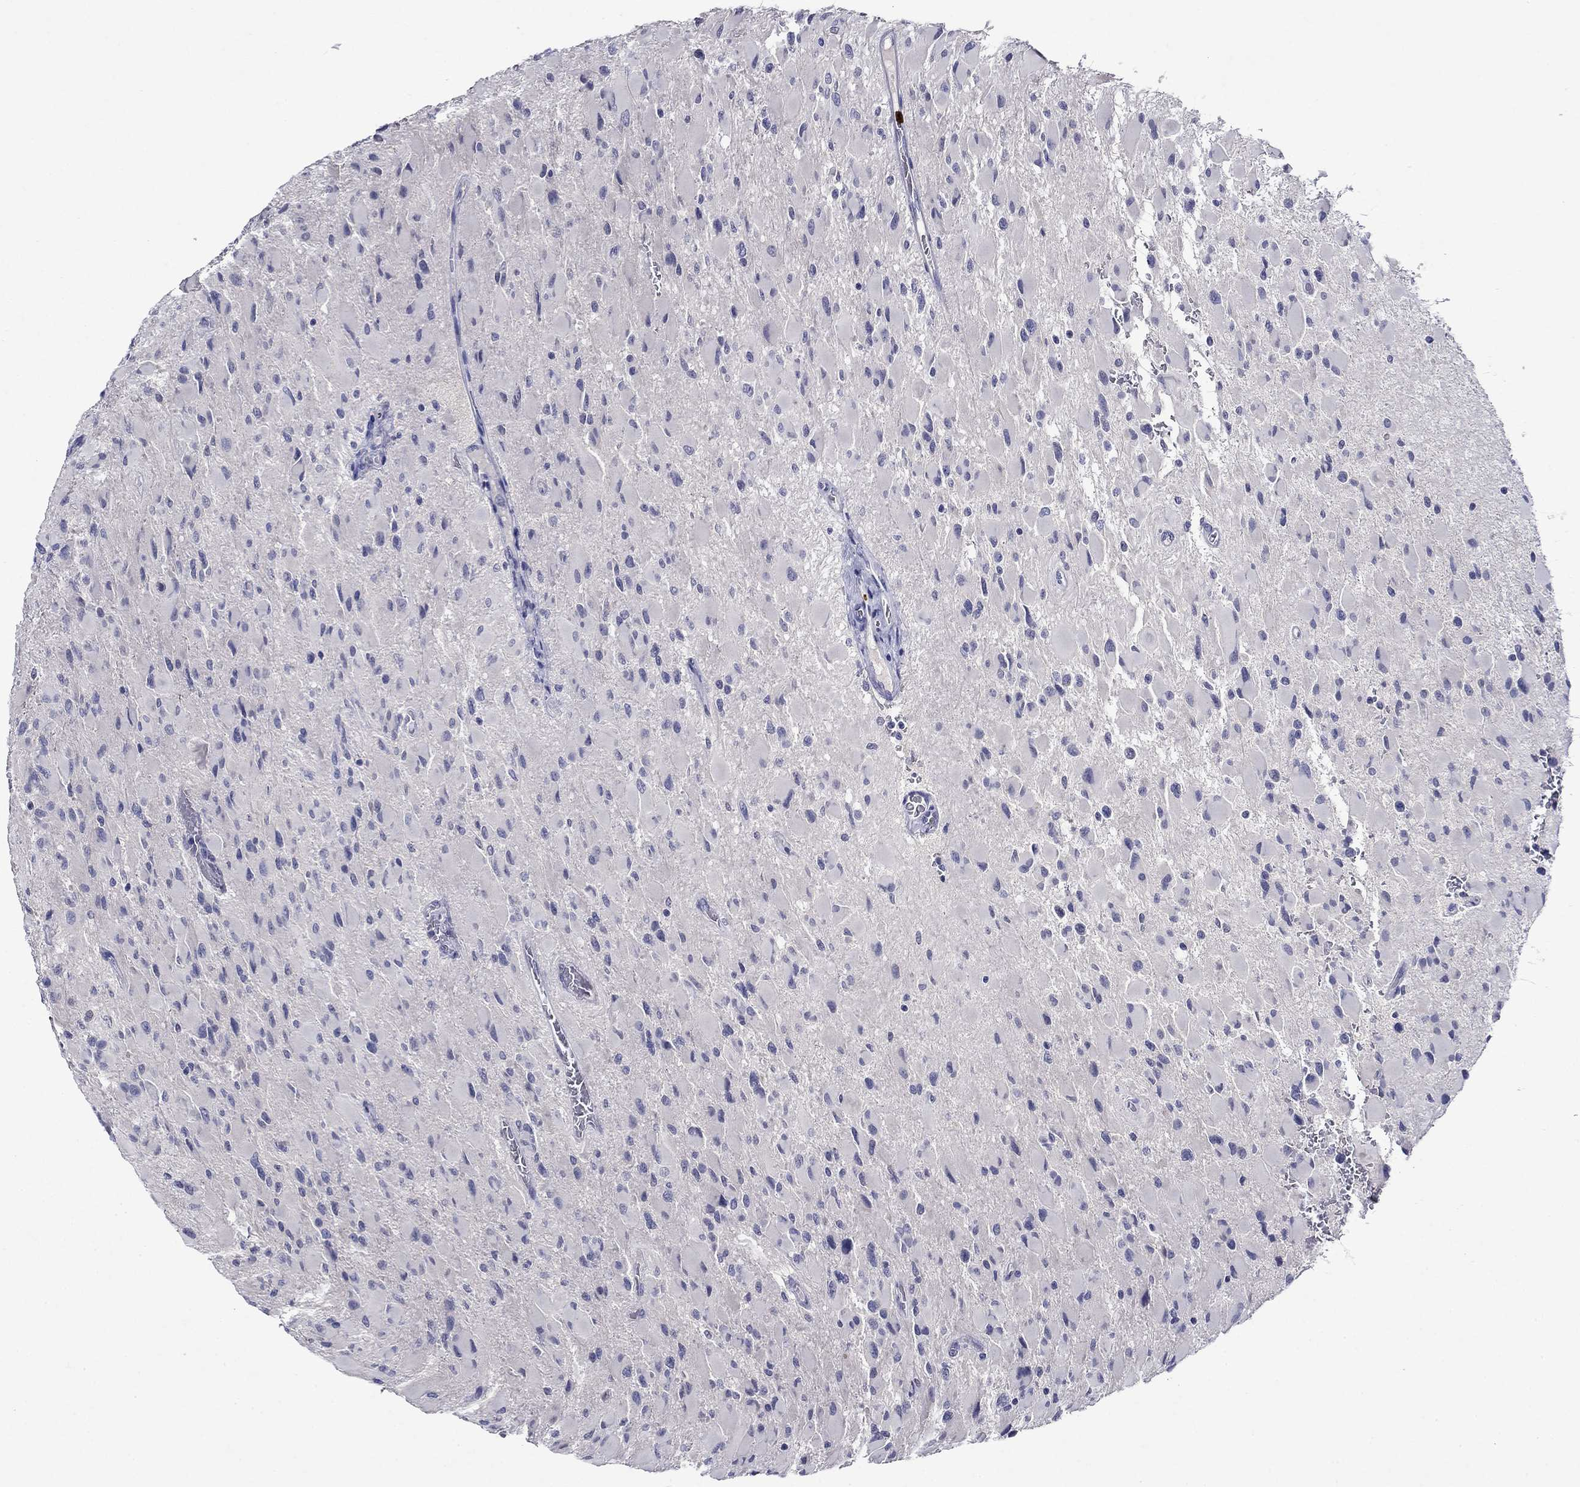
{"staining": {"intensity": "negative", "quantity": "none", "location": "none"}, "tissue": "glioma", "cell_type": "Tumor cells", "image_type": "cancer", "snomed": [{"axis": "morphology", "description": "Glioma, malignant, High grade"}, {"axis": "topography", "description": "Cerebral cortex"}], "caption": "Immunohistochemical staining of malignant glioma (high-grade) reveals no significant positivity in tumor cells.", "gene": "IRF5", "patient": {"sex": "female", "age": 36}}